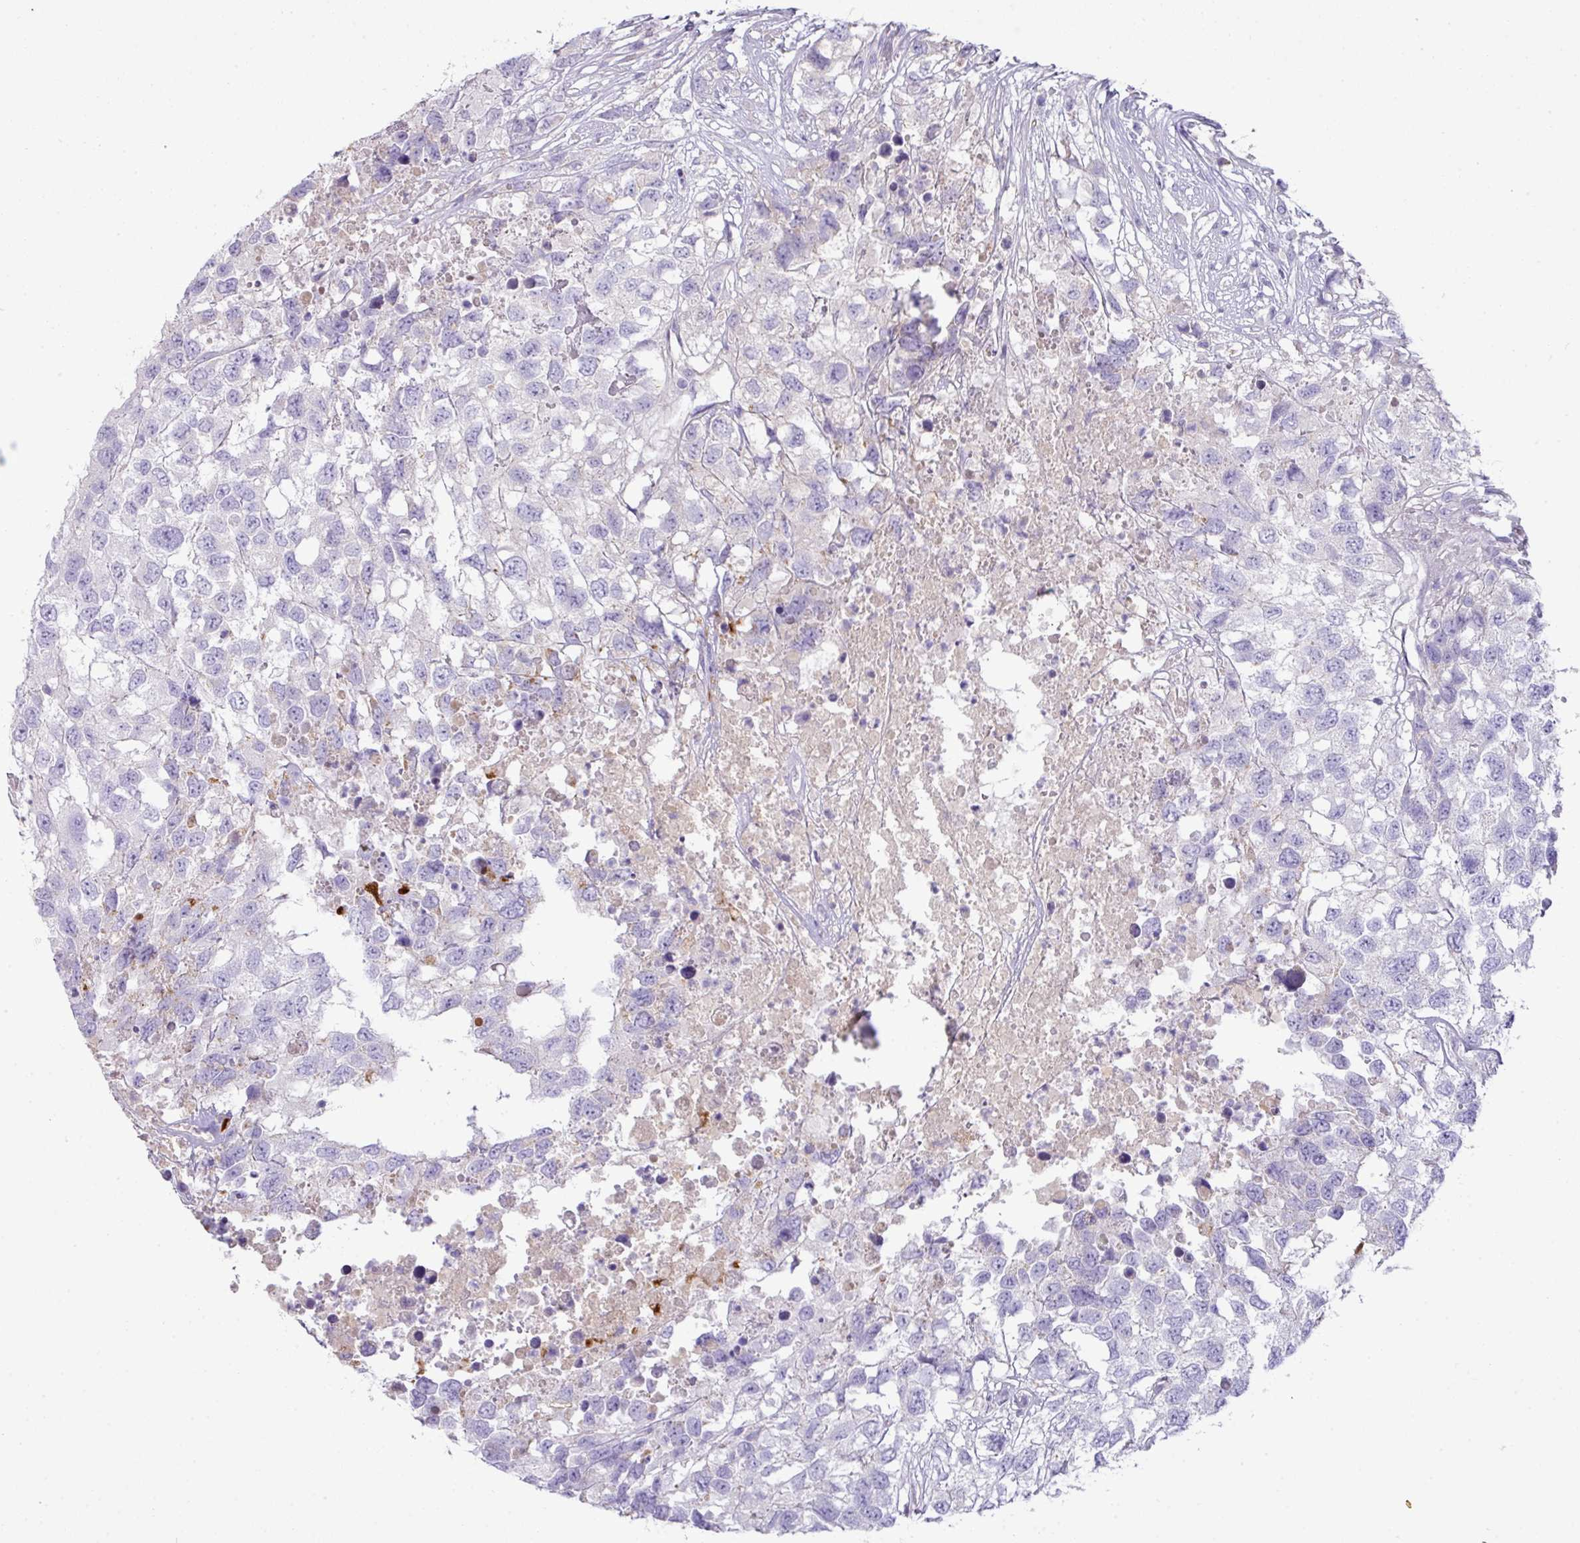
{"staining": {"intensity": "negative", "quantity": "none", "location": "none"}, "tissue": "testis cancer", "cell_type": "Tumor cells", "image_type": "cancer", "snomed": [{"axis": "morphology", "description": "Carcinoma, Embryonal, NOS"}, {"axis": "topography", "description": "Testis"}], "caption": "Micrograph shows no protein expression in tumor cells of embryonal carcinoma (testis) tissue.", "gene": "OR6C6", "patient": {"sex": "male", "age": 83}}